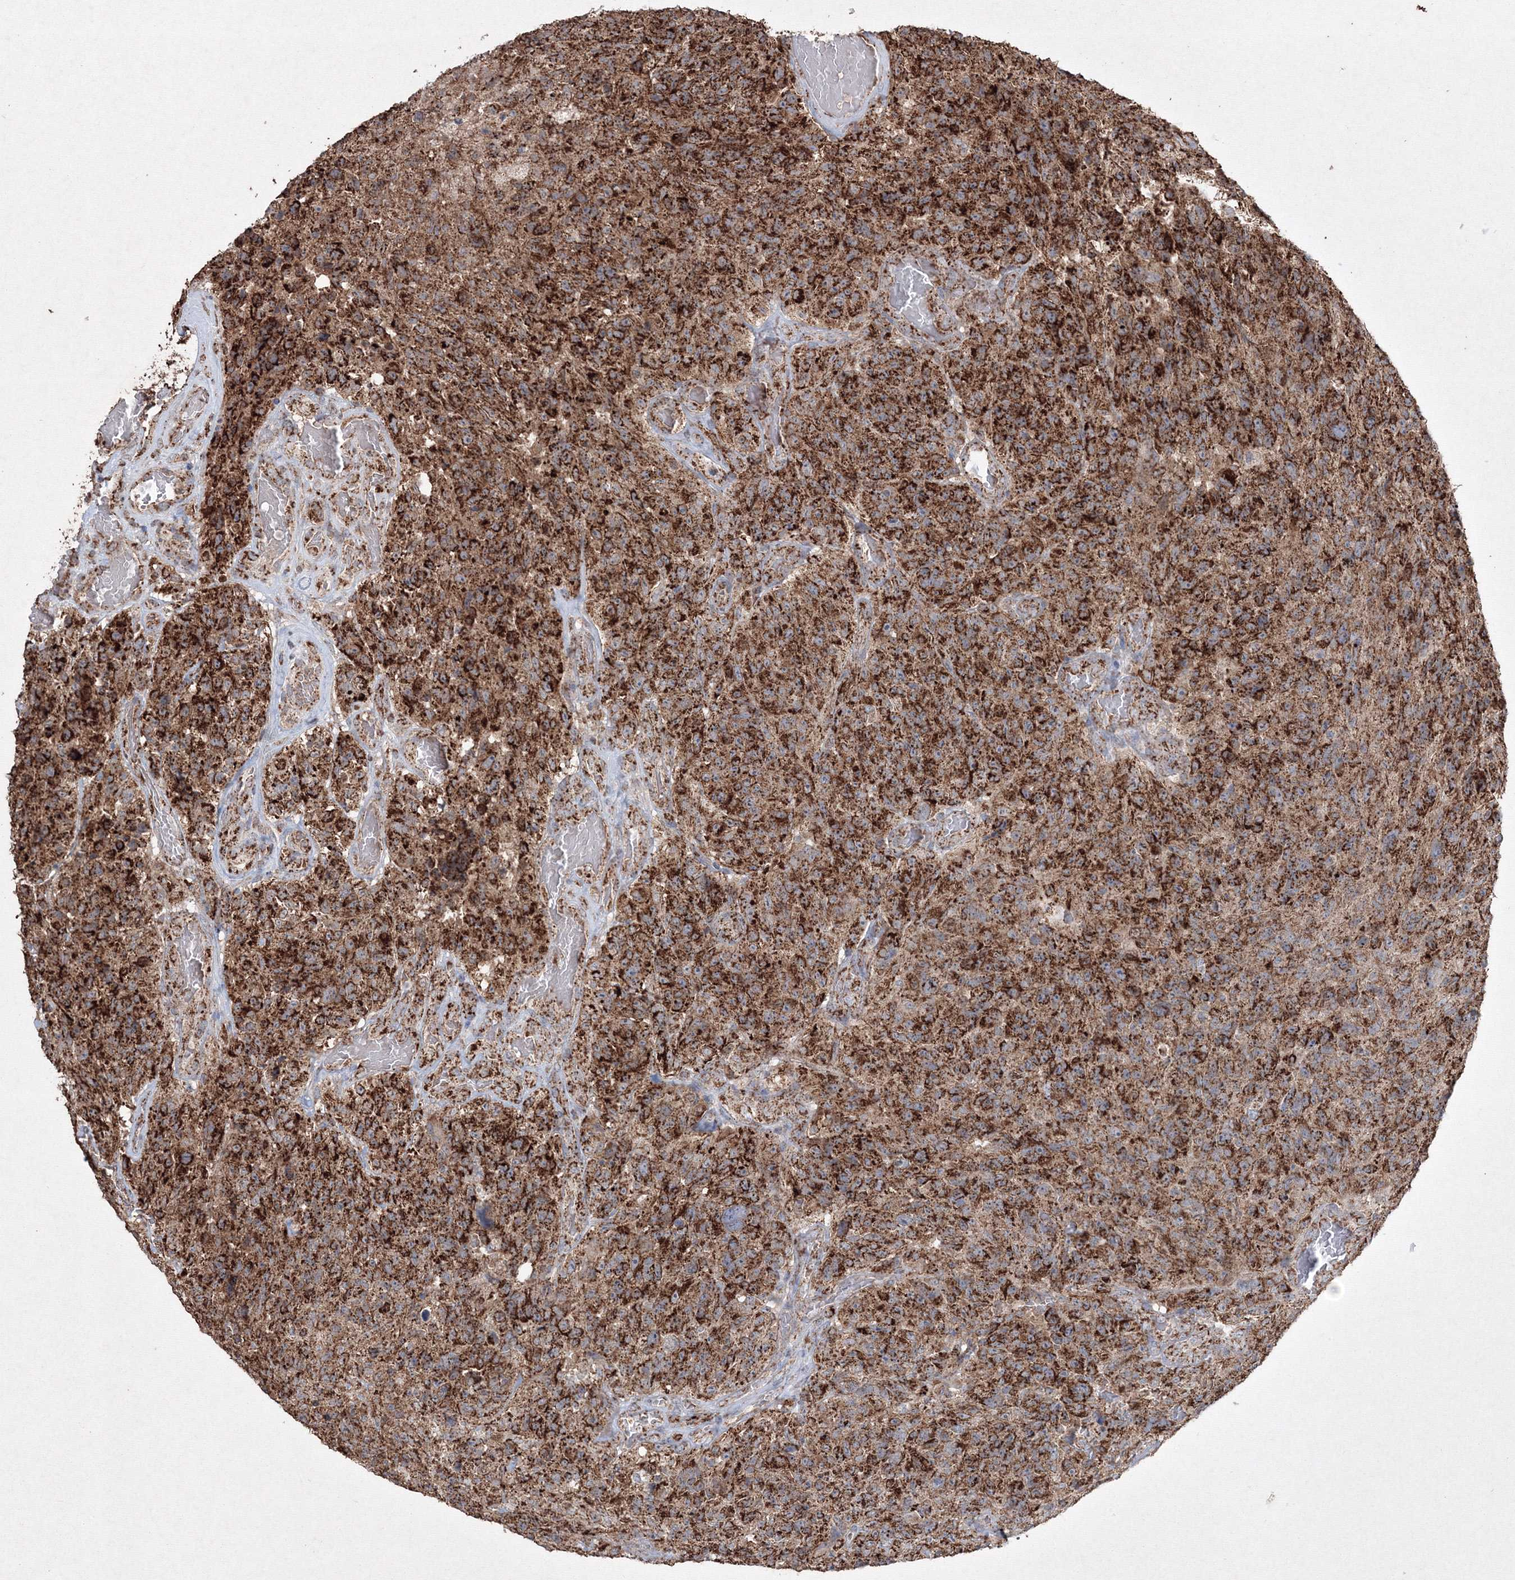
{"staining": {"intensity": "strong", "quantity": ">75%", "location": "cytoplasmic/membranous"}, "tissue": "glioma", "cell_type": "Tumor cells", "image_type": "cancer", "snomed": [{"axis": "morphology", "description": "Glioma, malignant, High grade"}, {"axis": "topography", "description": "Brain"}], "caption": "An IHC histopathology image of neoplastic tissue is shown. Protein staining in brown labels strong cytoplasmic/membranous positivity in glioma within tumor cells. (brown staining indicates protein expression, while blue staining denotes nuclei).", "gene": "GRSF1", "patient": {"sex": "male", "age": 69}}